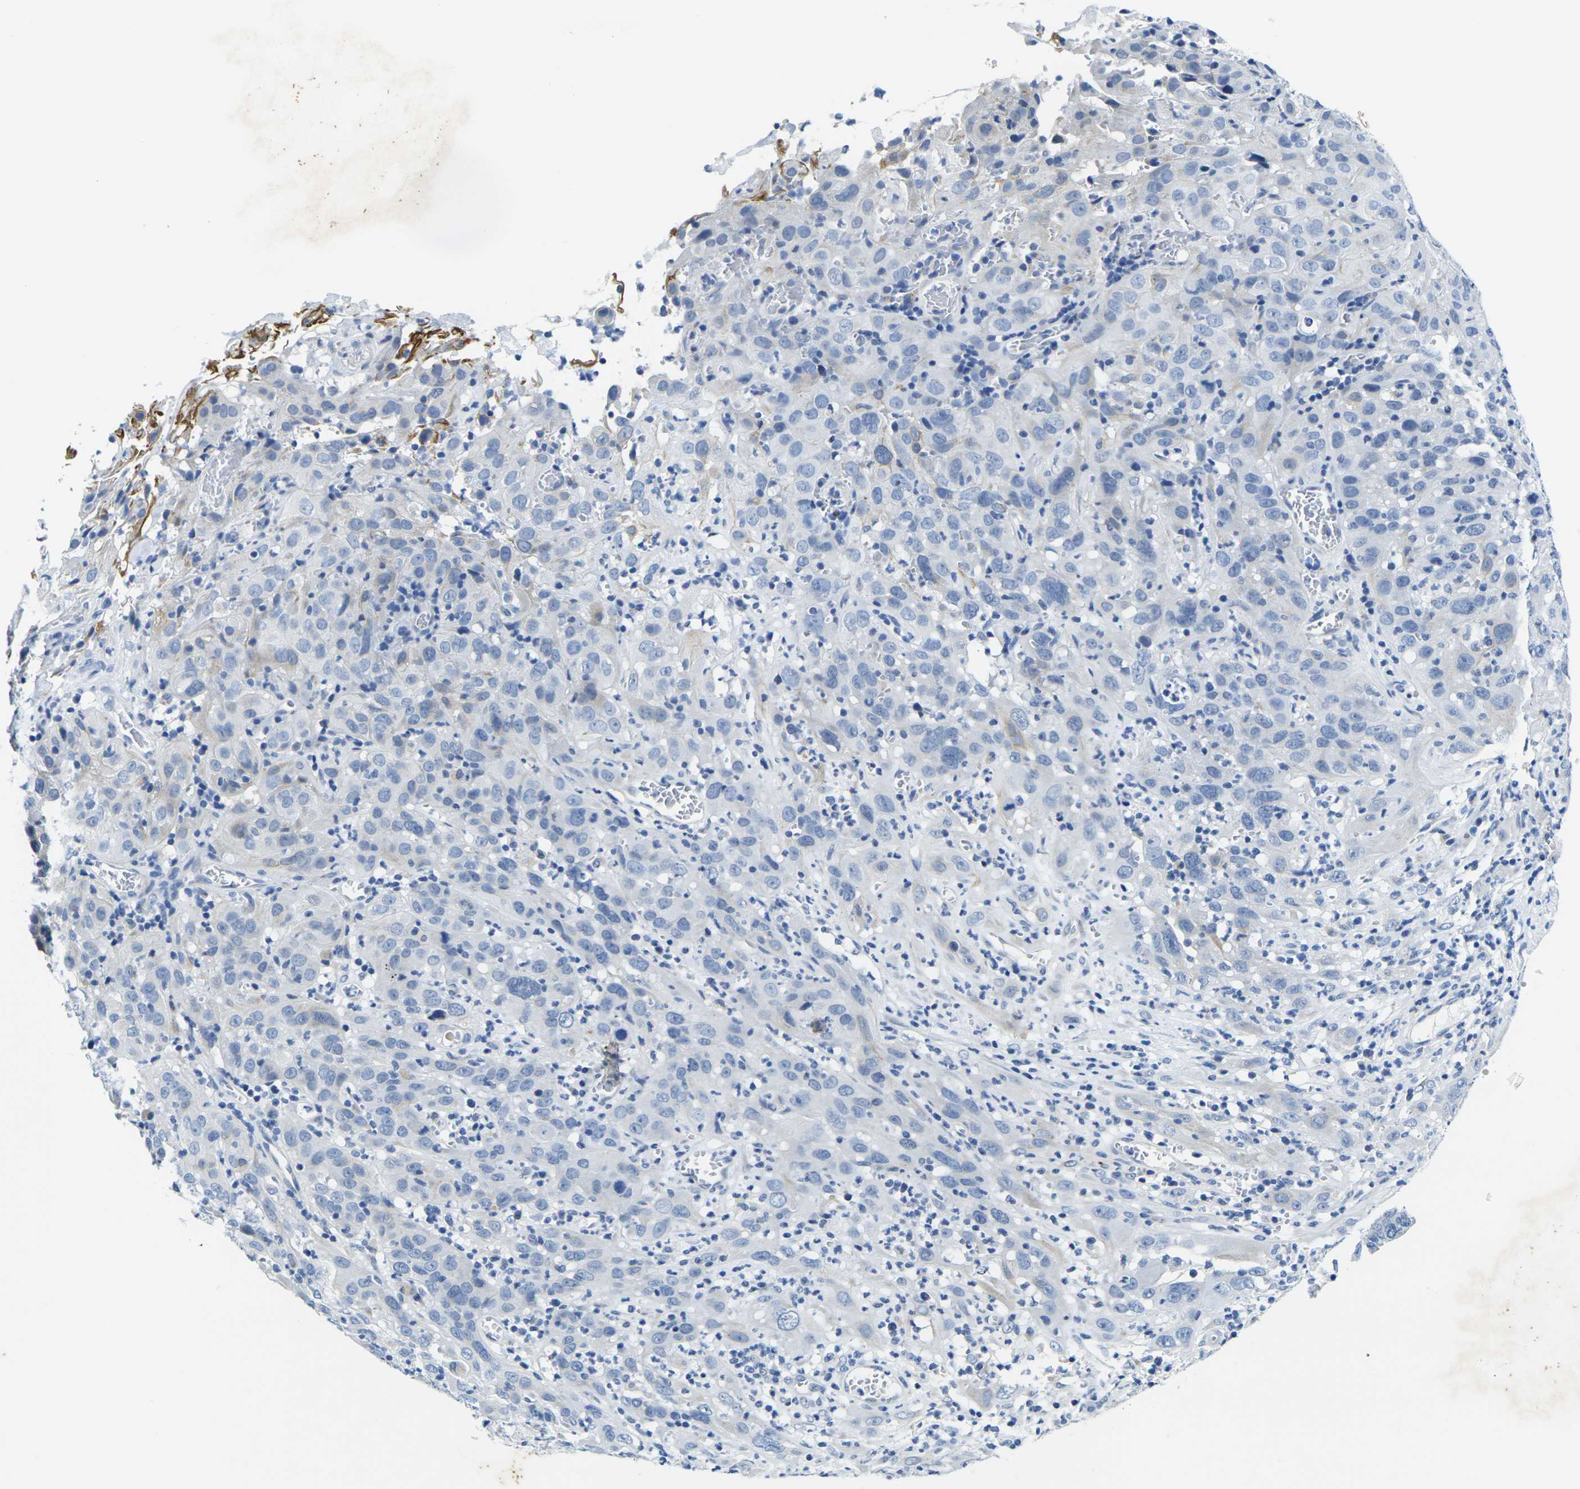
{"staining": {"intensity": "negative", "quantity": "none", "location": "none"}, "tissue": "cervical cancer", "cell_type": "Tumor cells", "image_type": "cancer", "snomed": [{"axis": "morphology", "description": "Squamous cell carcinoma, NOS"}, {"axis": "topography", "description": "Cervix"}], "caption": "The histopathology image displays no significant expression in tumor cells of cervical cancer.", "gene": "CRK", "patient": {"sex": "female", "age": 32}}